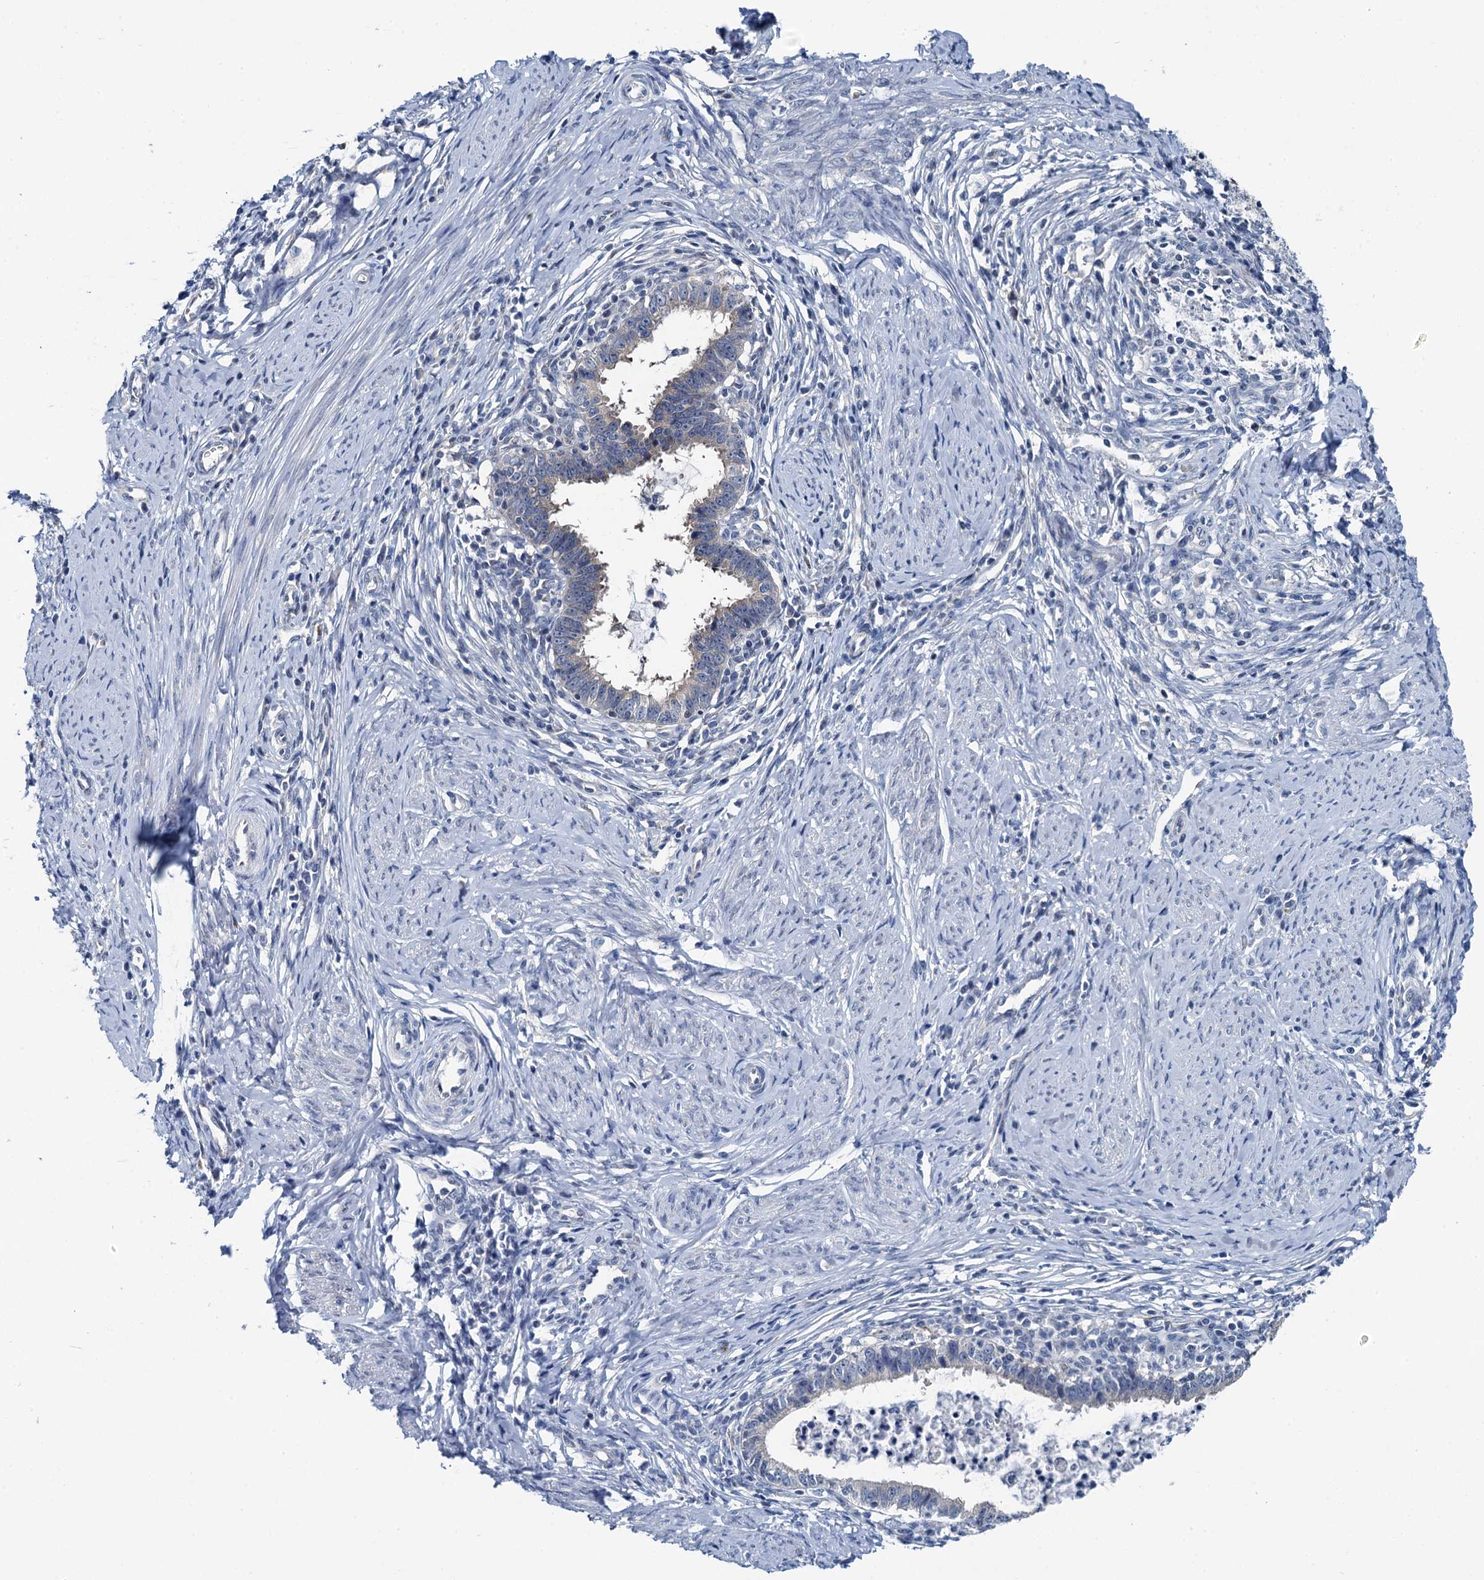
{"staining": {"intensity": "weak", "quantity": "25%-75%", "location": "cytoplasmic/membranous"}, "tissue": "cervical cancer", "cell_type": "Tumor cells", "image_type": "cancer", "snomed": [{"axis": "morphology", "description": "Adenocarcinoma, NOS"}, {"axis": "topography", "description": "Cervix"}], "caption": "About 25%-75% of tumor cells in human adenocarcinoma (cervical) demonstrate weak cytoplasmic/membranous protein expression as visualized by brown immunohistochemical staining.", "gene": "MIOX", "patient": {"sex": "female", "age": 36}}